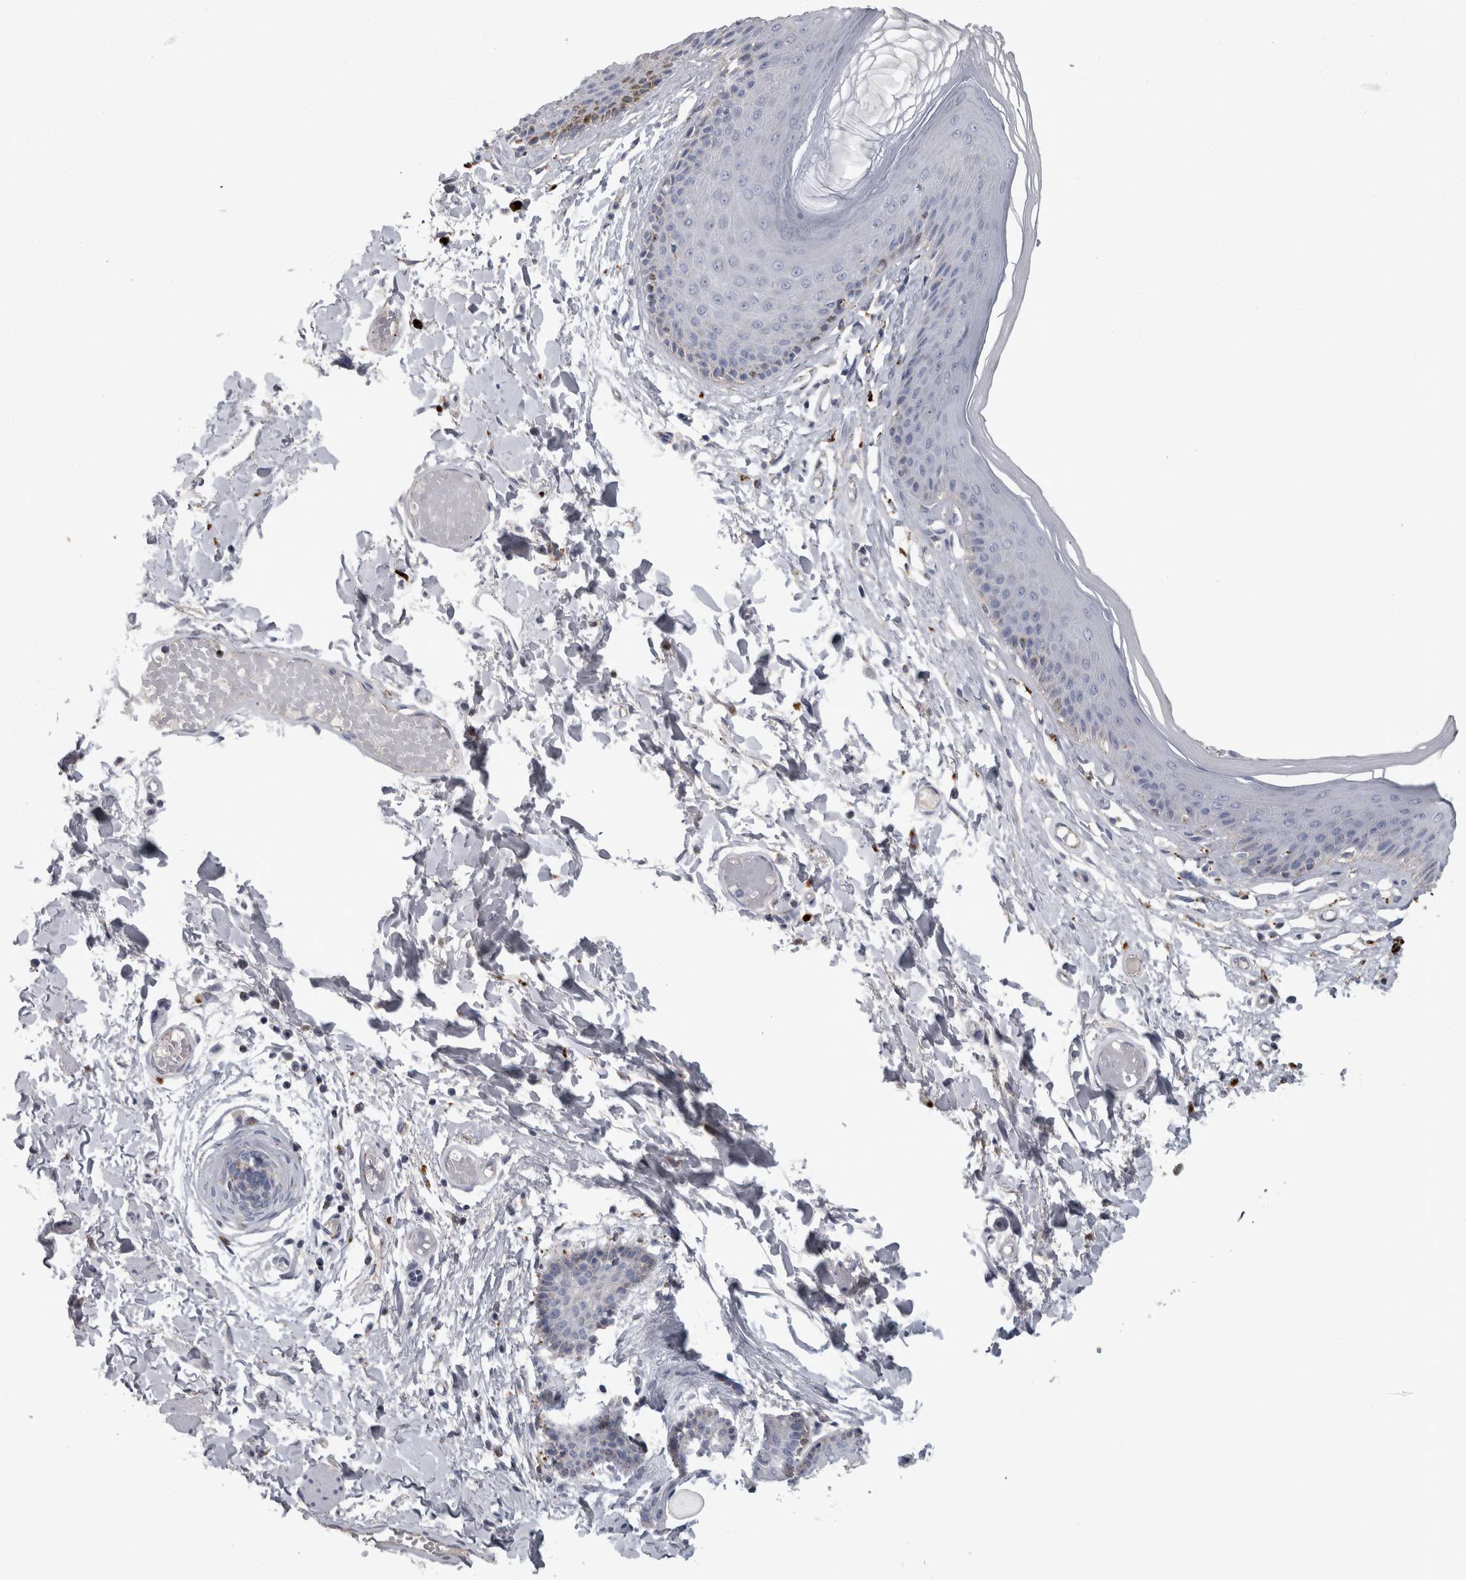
{"staining": {"intensity": "moderate", "quantity": "<25%", "location": "cytoplasmic/membranous"}, "tissue": "skin", "cell_type": "Epidermal cells", "image_type": "normal", "snomed": [{"axis": "morphology", "description": "Normal tissue, NOS"}, {"axis": "topography", "description": "Vulva"}], "caption": "Protein staining of normal skin displays moderate cytoplasmic/membranous staining in about <25% of epidermal cells. (brown staining indicates protein expression, while blue staining denotes nuclei).", "gene": "DPP7", "patient": {"sex": "female", "age": 73}}